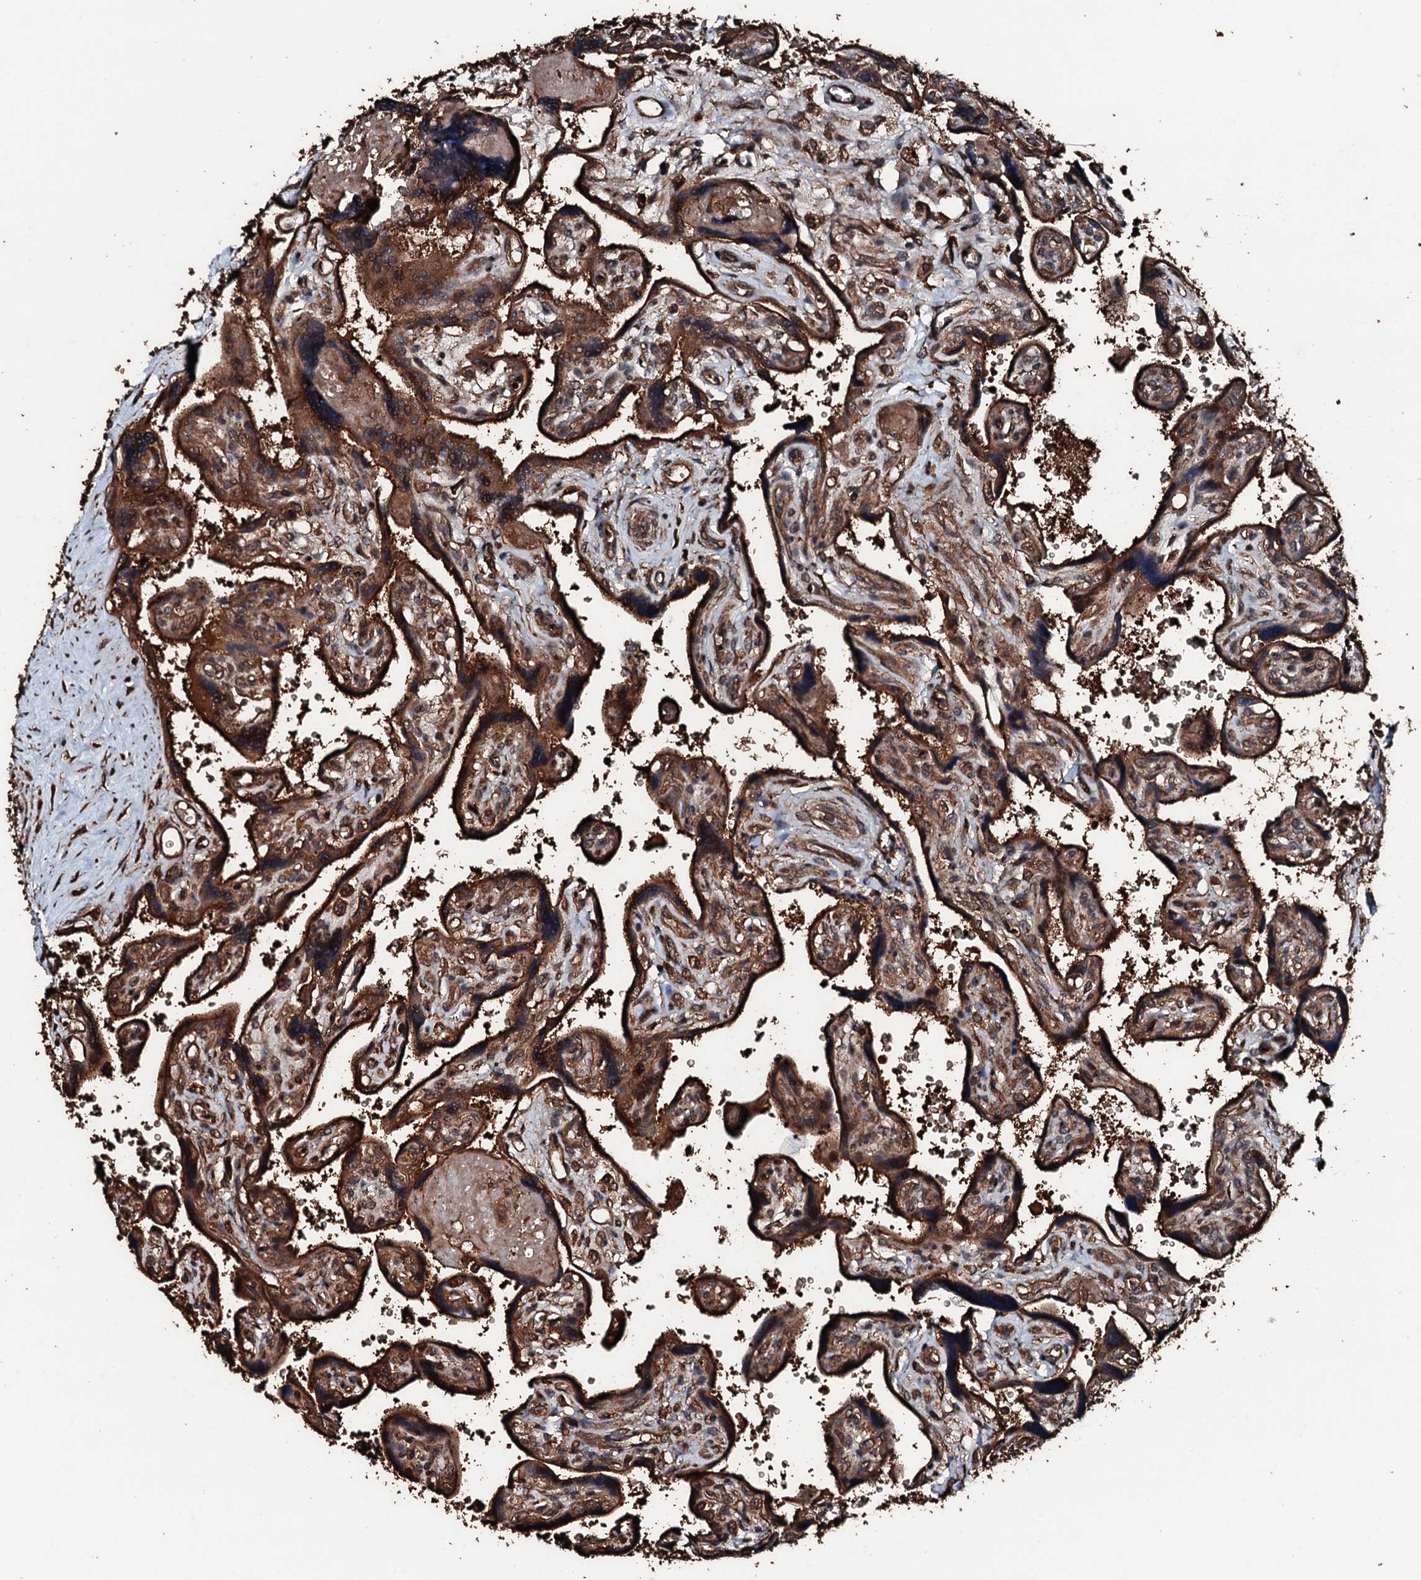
{"staining": {"intensity": "strong", "quantity": ">75%", "location": "cytoplasmic/membranous"}, "tissue": "placenta", "cell_type": "Trophoblastic cells", "image_type": "normal", "snomed": [{"axis": "morphology", "description": "Normal tissue, NOS"}, {"axis": "topography", "description": "Placenta"}], "caption": "Human placenta stained for a protein (brown) displays strong cytoplasmic/membranous positive expression in about >75% of trophoblastic cells.", "gene": "KIF18A", "patient": {"sex": "female", "age": 39}}